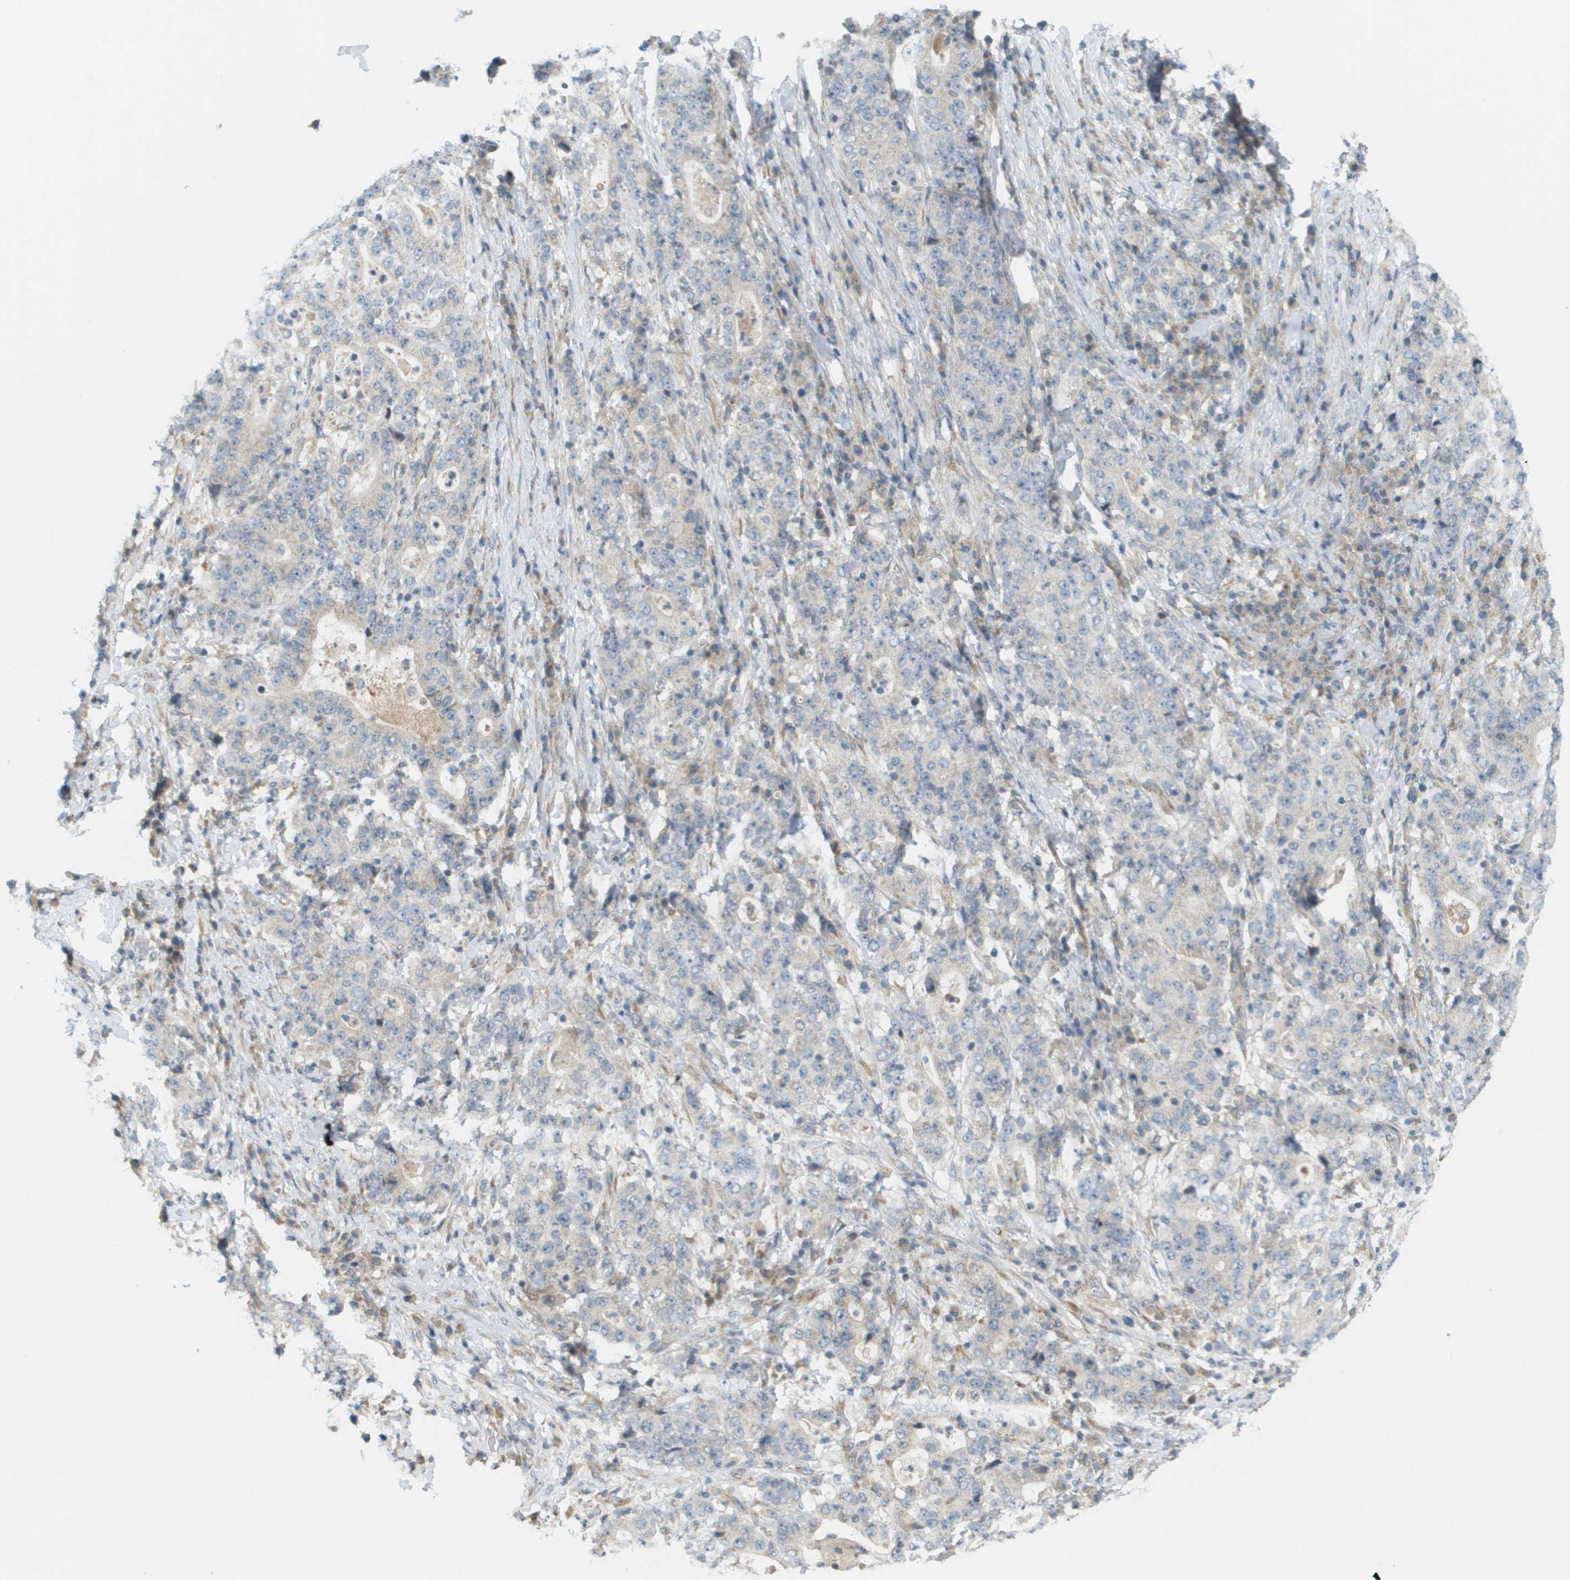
{"staining": {"intensity": "negative", "quantity": "none", "location": "none"}, "tissue": "stomach cancer", "cell_type": "Tumor cells", "image_type": "cancer", "snomed": [{"axis": "morphology", "description": "Normal tissue, NOS"}, {"axis": "morphology", "description": "Adenocarcinoma, NOS"}, {"axis": "topography", "description": "Stomach, upper"}, {"axis": "topography", "description": "Stomach"}], "caption": "IHC micrograph of human stomach adenocarcinoma stained for a protein (brown), which reveals no staining in tumor cells.", "gene": "PROC", "patient": {"sex": "male", "age": 59}}